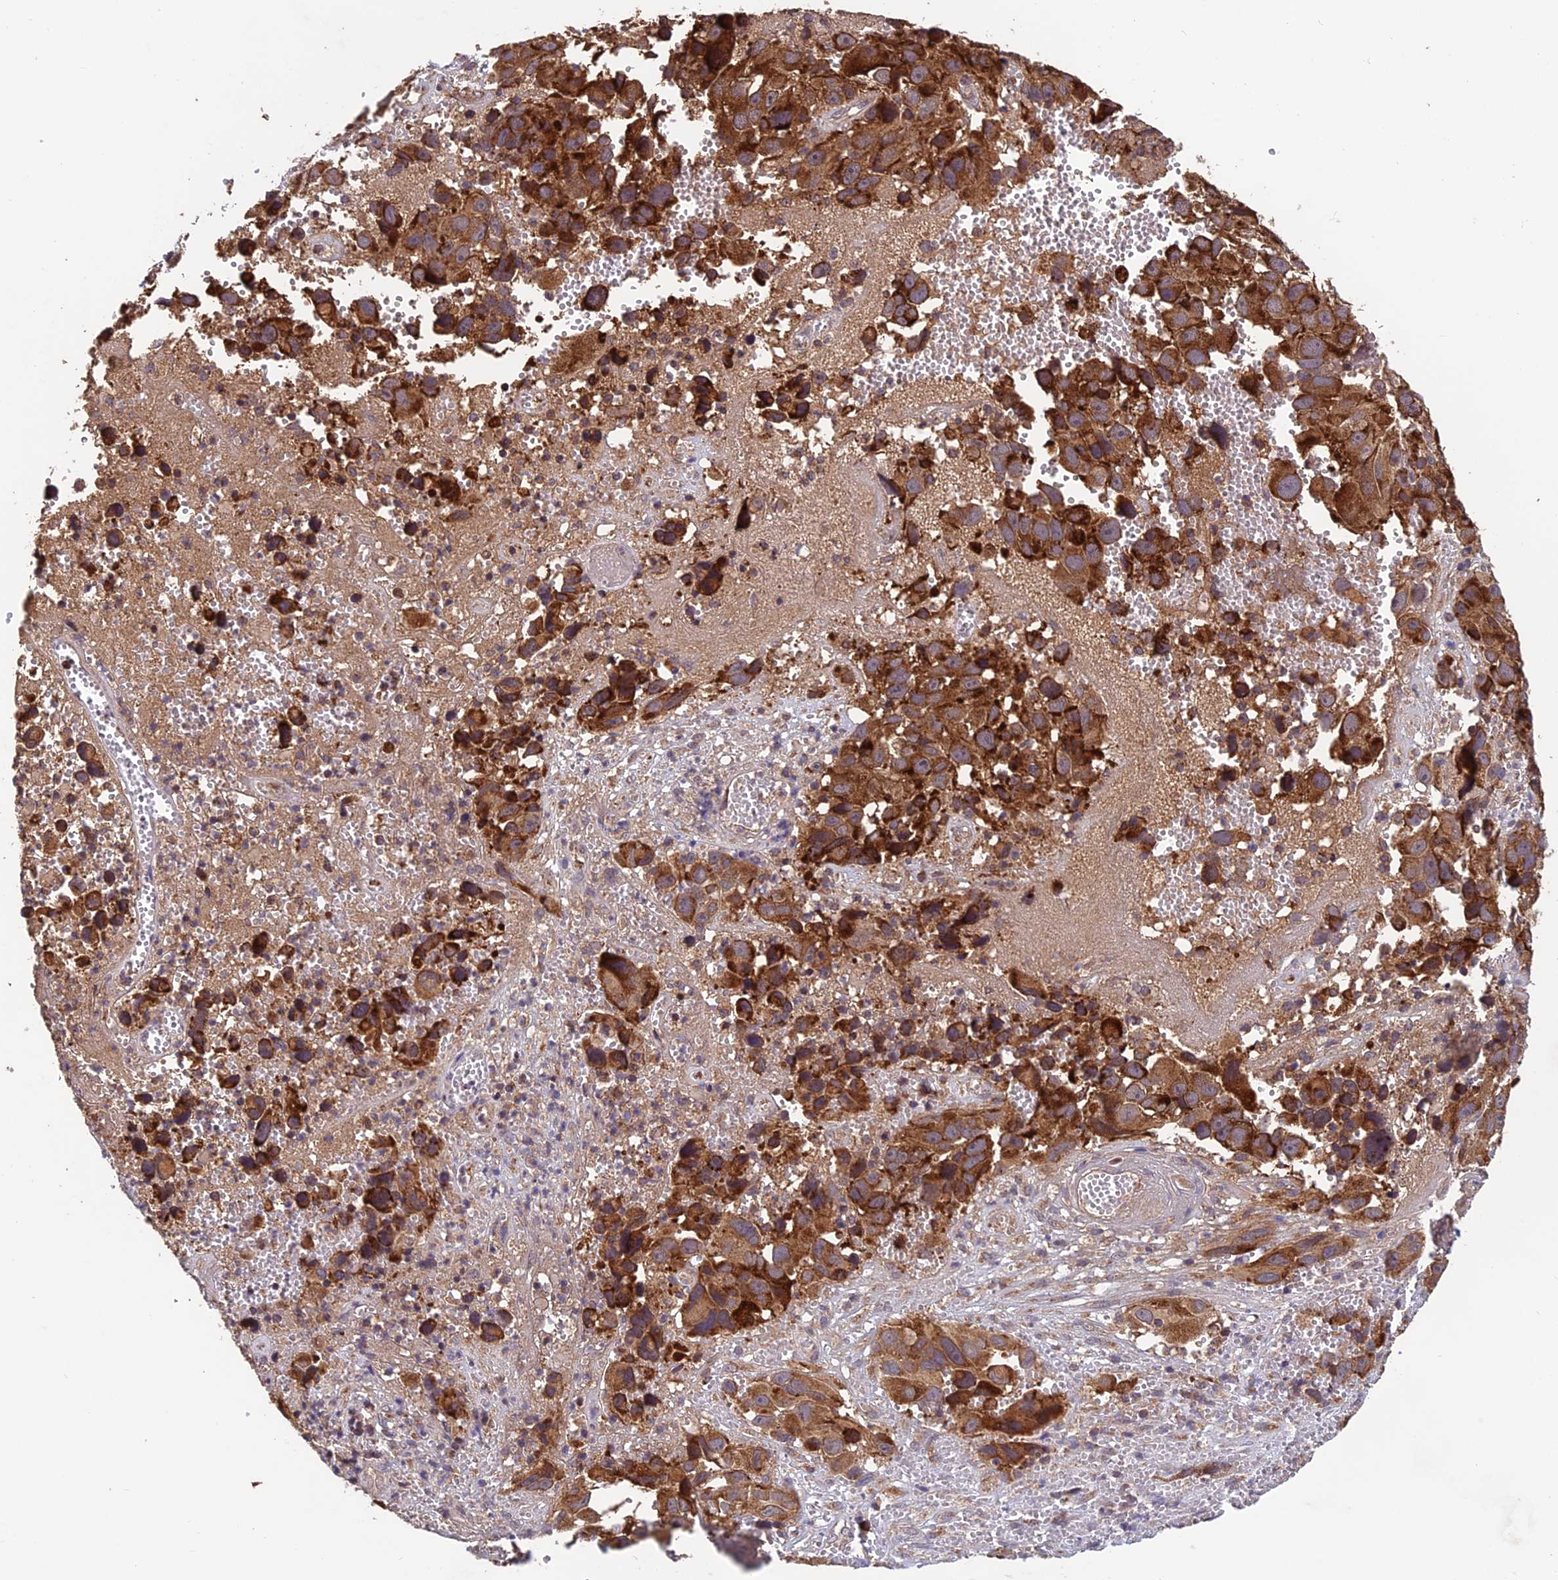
{"staining": {"intensity": "strong", "quantity": ">75%", "location": "cytoplasmic/membranous"}, "tissue": "melanoma", "cell_type": "Tumor cells", "image_type": "cancer", "snomed": [{"axis": "morphology", "description": "Malignant melanoma, NOS"}, {"axis": "topography", "description": "Skin"}], "caption": "Protein staining of melanoma tissue displays strong cytoplasmic/membranous positivity in about >75% of tumor cells.", "gene": "CCDC15", "patient": {"sex": "male", "age": 84}}